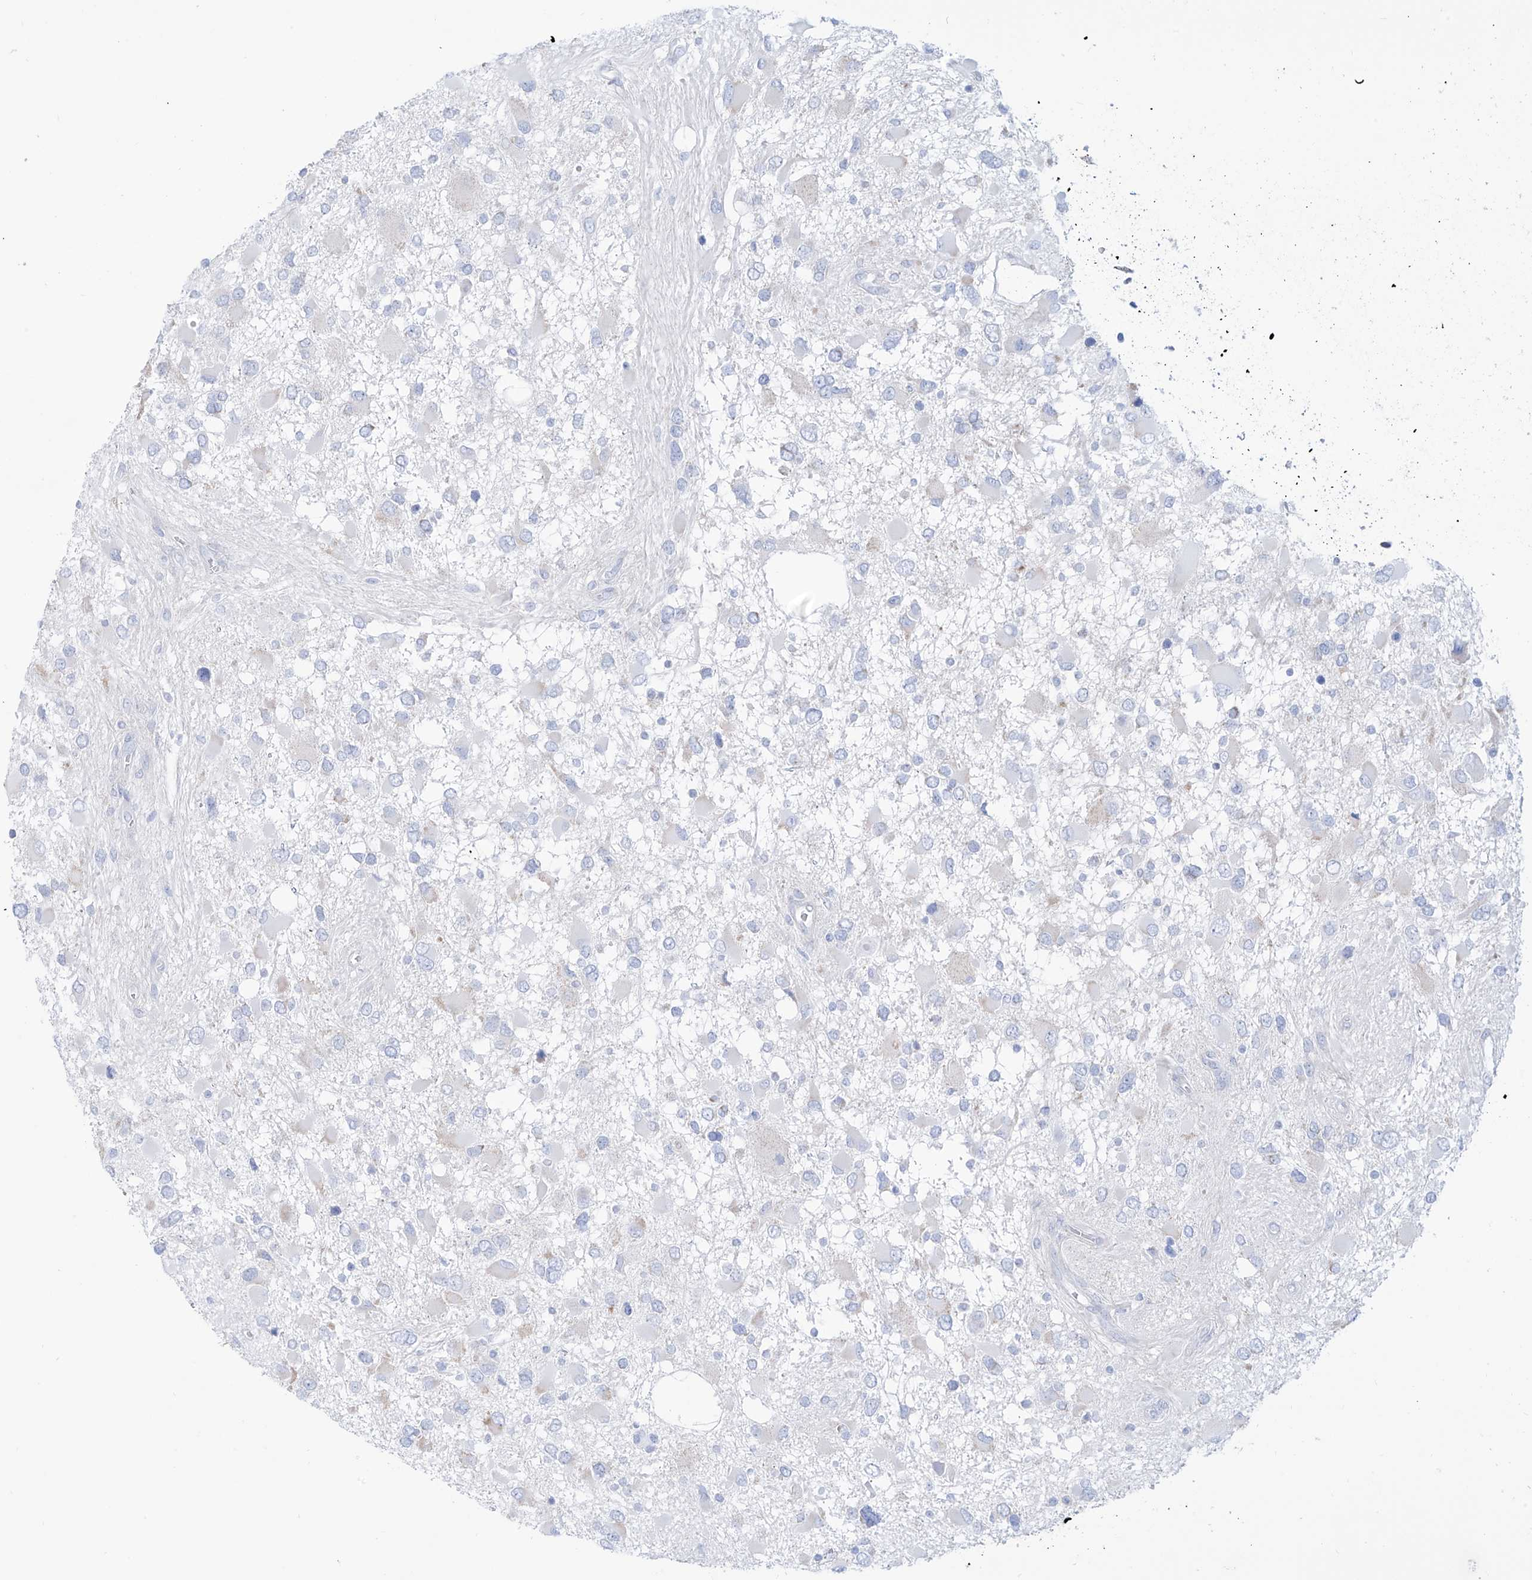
{"staining": {"intensity": "negative", "quantity": "none", "location": "none"}, "tissue": "glioma", "cell_type": "Tumor cells", "image_type": "cancer", "snomed": [{"axis": "morphology", "description": "Glioma, malignant, High grade"}, {"axis": "topography", "description": "Brain"}], "caption": "A high-resolution histopathology image shows immunohistochemistry staining of glioma, which displays no significant positivity in tumor cells.", "gene": "SLC26A3", "patient": {"sex": "male", "age": 53}}